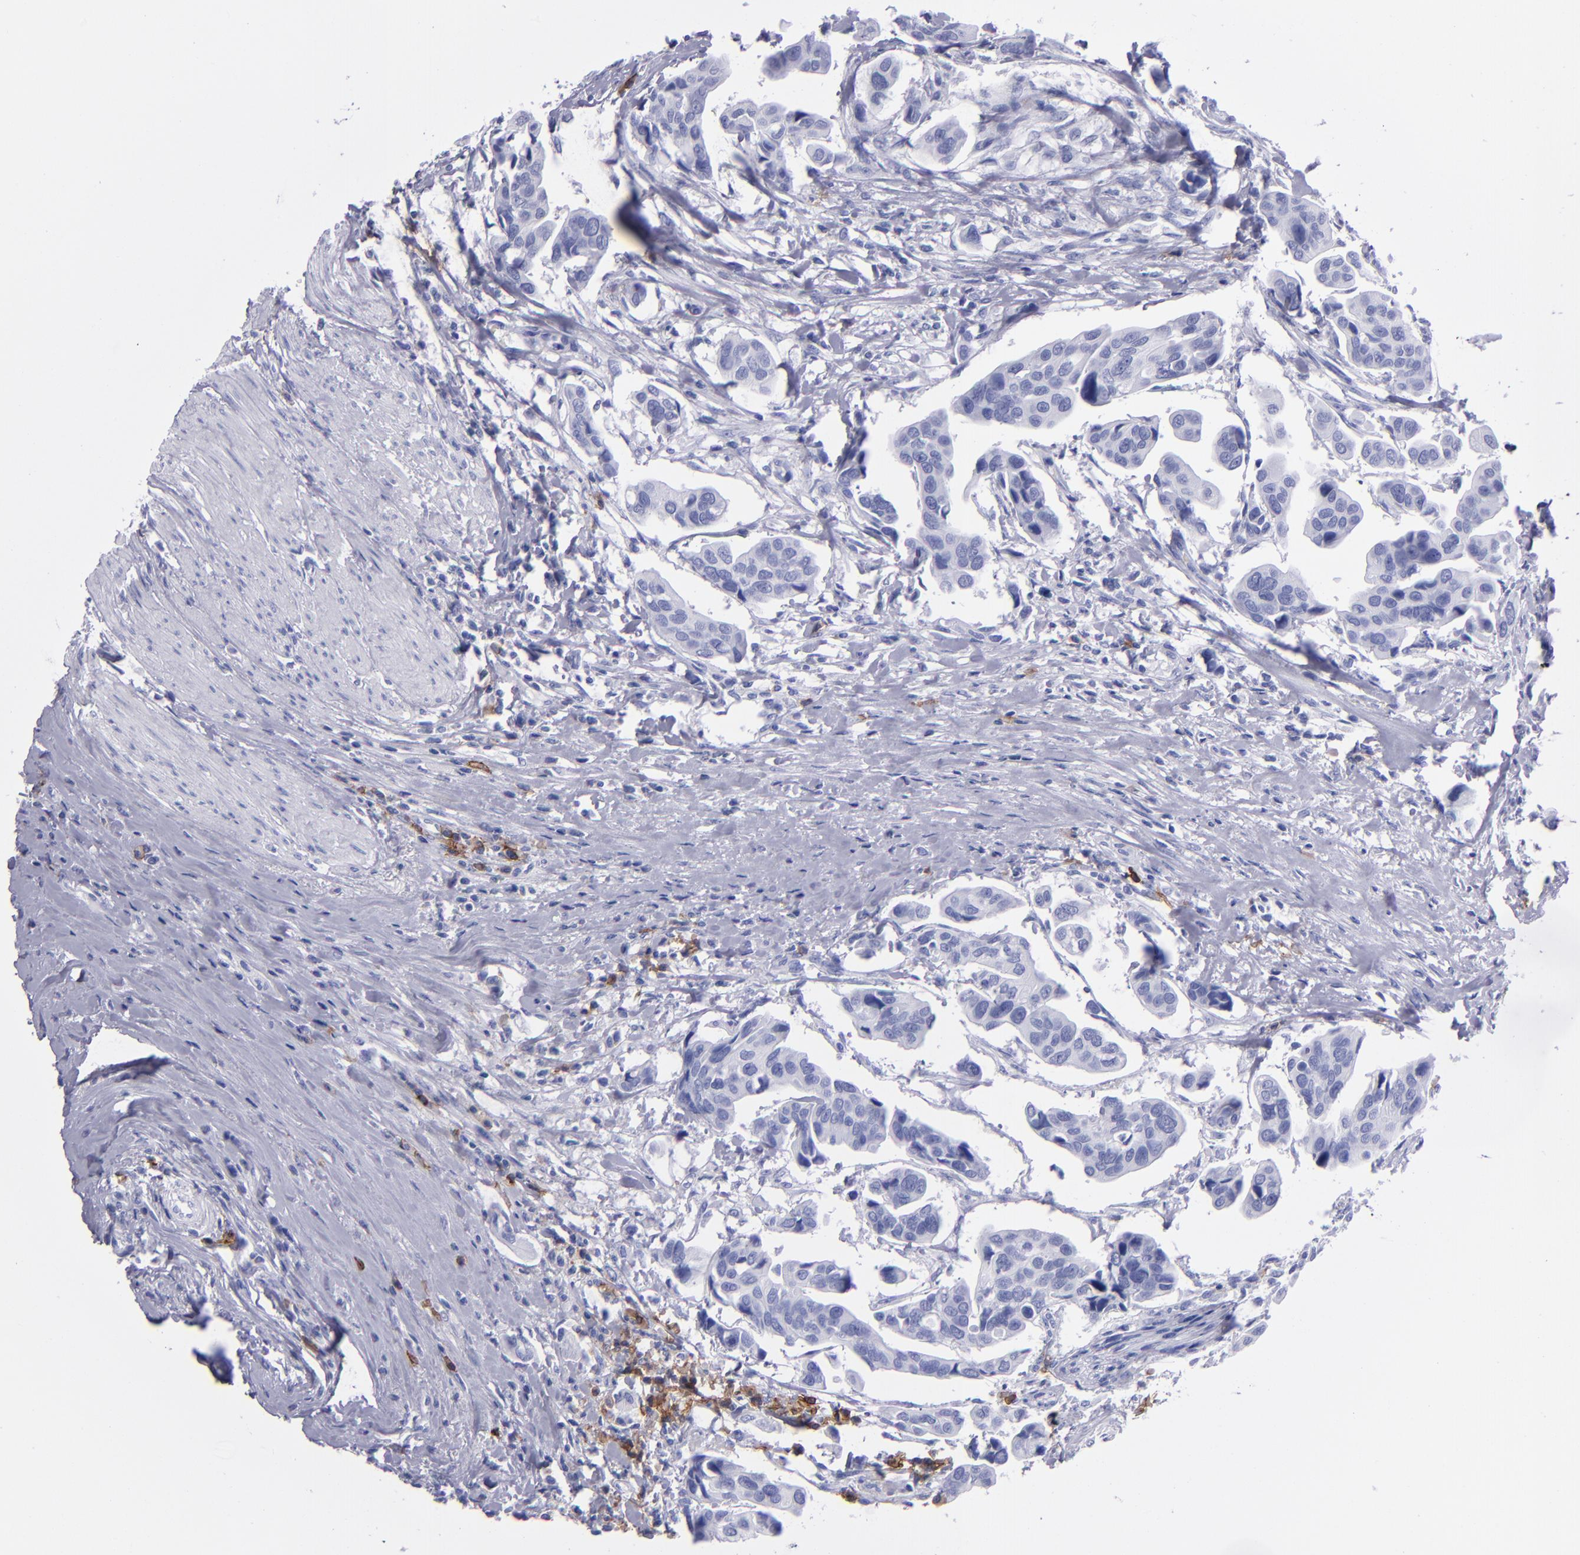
{"staining": {"intensity": "negative", "quantity": "none", "location": "none"}, "tissue": "urothelial cancer", "cell_type": "Tumor cells", "image_type": "cancer", "snomed": [{"axis": "morphology", "description": "Adenocarcinoma, NOS"}, {"axis": "topography", "description": "Urinary bladder"}], "caption": "The image exhibits no staining of tumor cells in adenocarcinoma.", "gene": "CD38", "patient": {"sex": "male", "age": 61}}